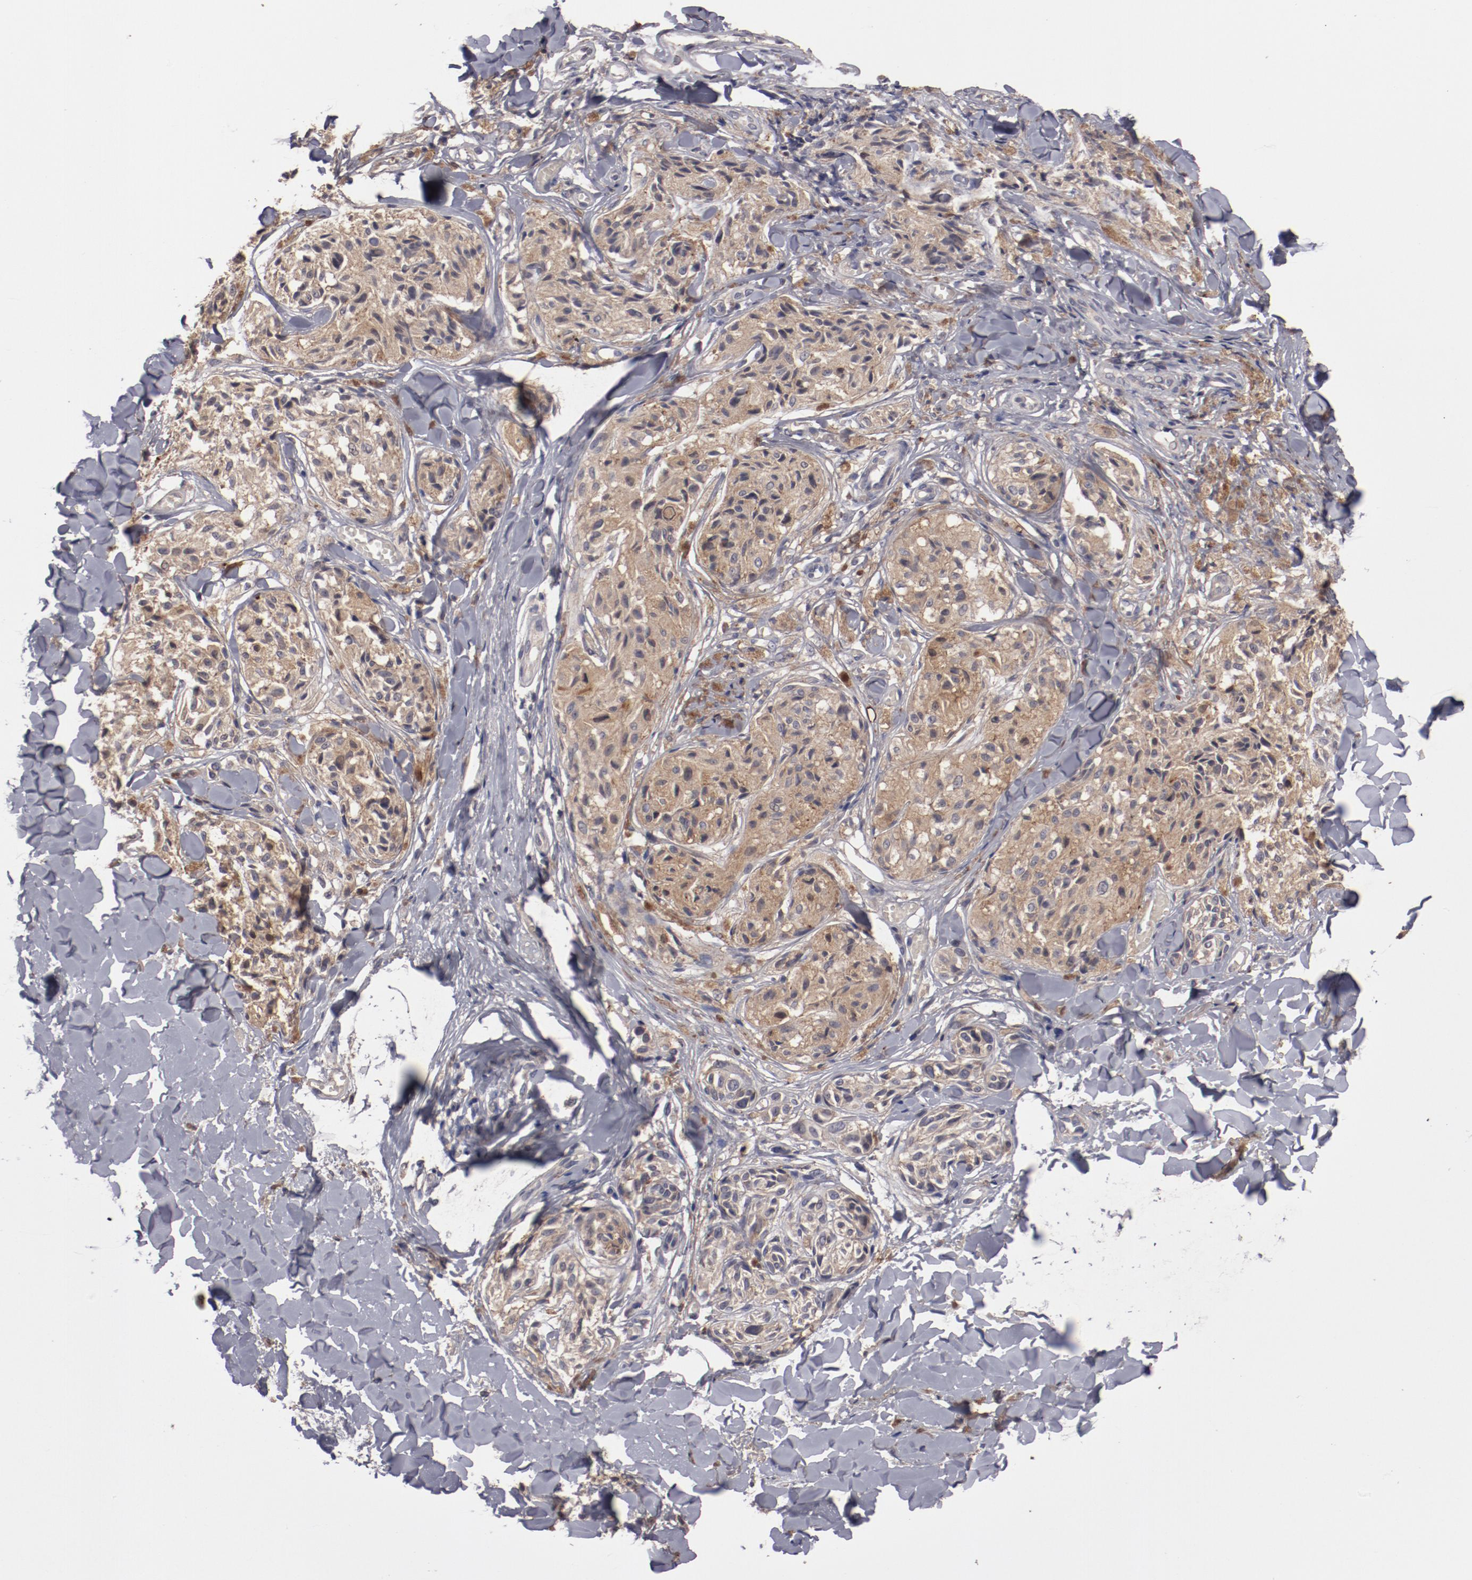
{"staining": {"intensity": "moderate", "quantity": ">75%", "location": "cytoplasmic/membranous"}, "tissue": "melanoma", "cell_type": "Tumor cells", "image_type": "cancer", "snomed": [{"axis": "morphology", "description": "Malignant melanoma, Metastatic site"}, {"axis": "topography", "description": "Skin"}], "caption": "Immunohistochemistry image of human malignant melanoma (metastatic site) stained for a protein (brown), which demonstrates medium levels of moderate cytoplasmic/membranous positivity in about >75% of tumor cells.", "gene": "LRRC75B", "patient": {"sex": "female", "age": 66}}